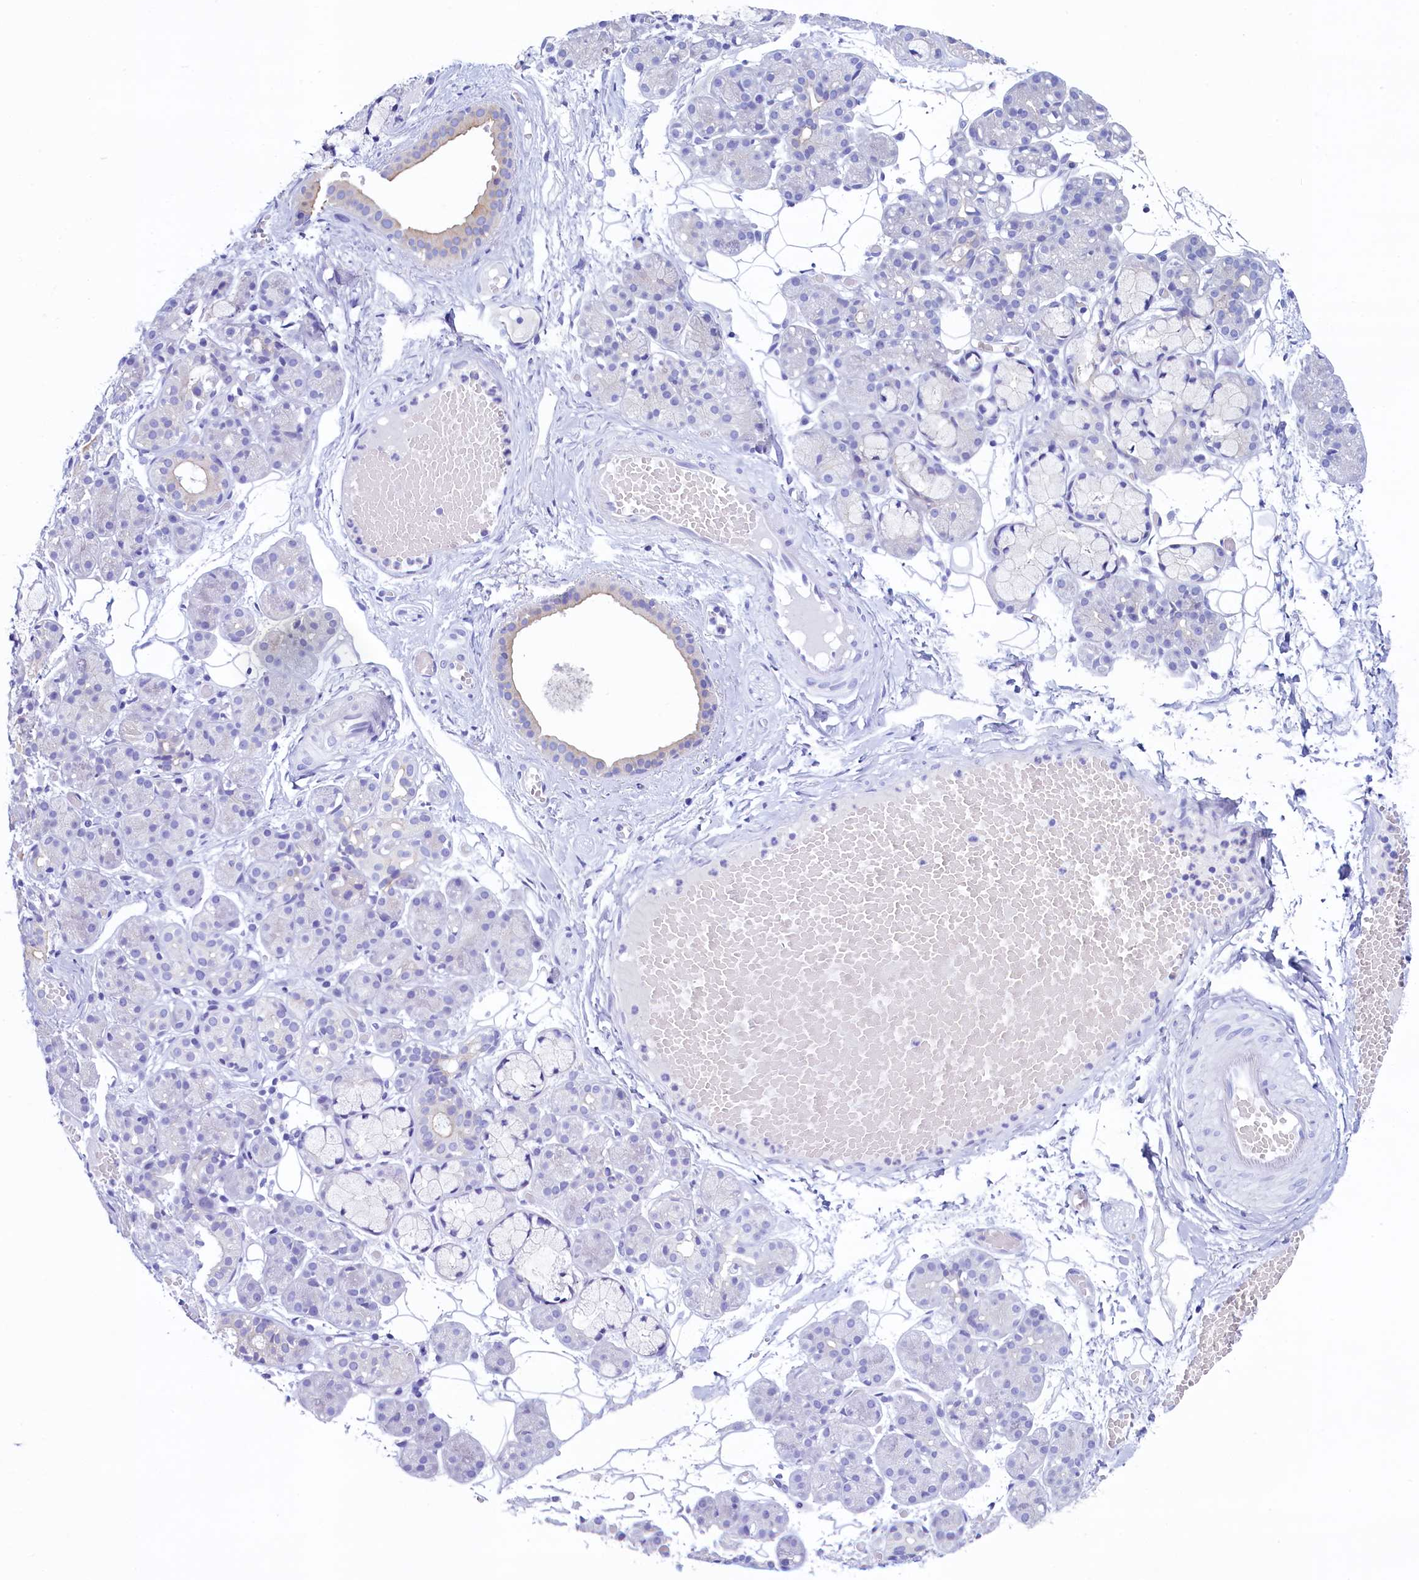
{"staining": {"intensity": "negative", "quantity": "none", "location": "none"}, "tissue": "salivary gland", "cell_type": "Glandular cells", "image_type": "normal", "snomed": [{"axis": "morphology", "description": "Normal tissue, NOS"}, {"axis": "topography", "description": "Salivary gland"}], "caption": "DAB immunohistochemical staining of normal human salivary gland shows no significant staining in glandular cells.", "gene": "KRBOX5", "patient": {"sex": "male", "age": 63}}